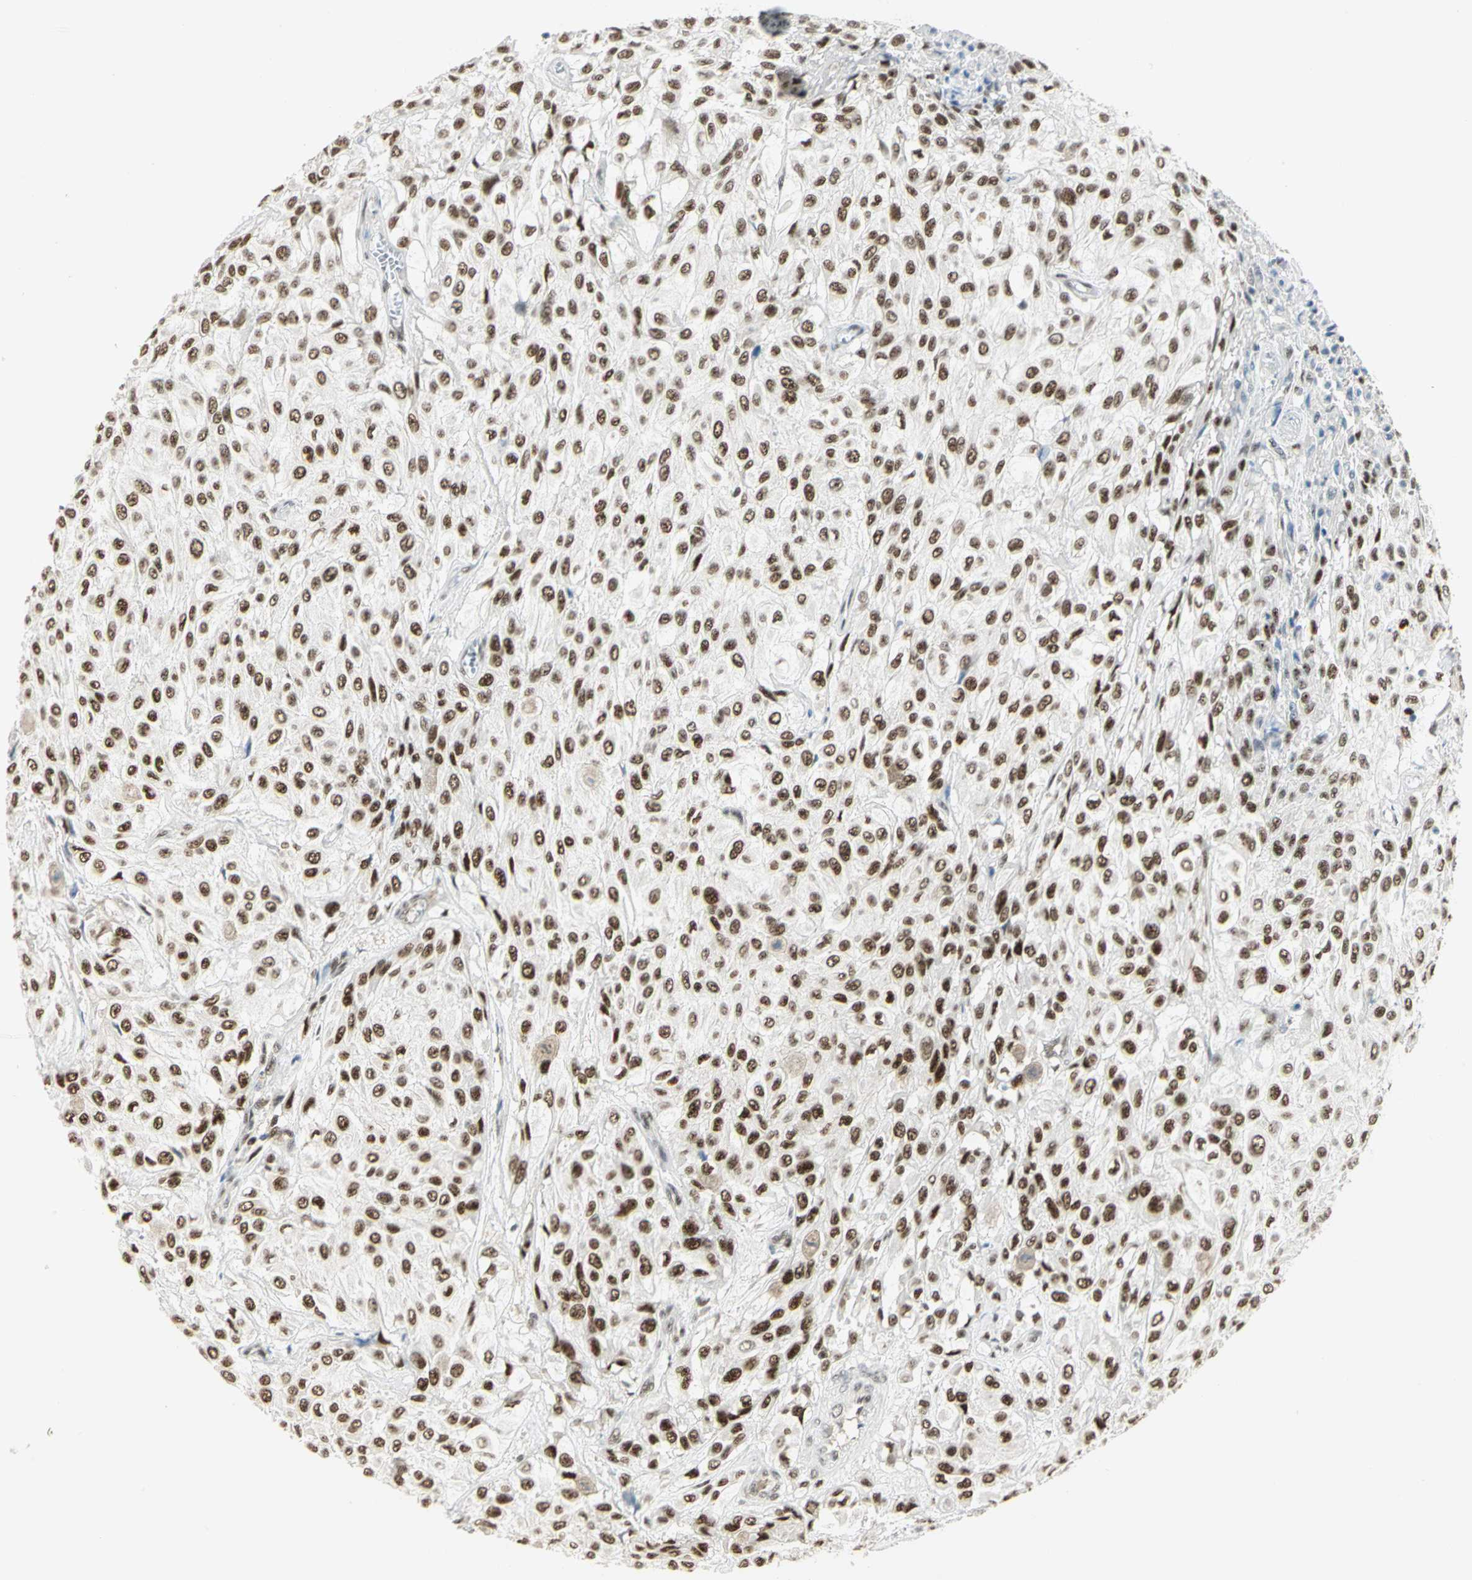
{"staining": {"intensity": "moderate", "quantity": ">75%", "location": "nuclear"}, "tissue": "urothelial cancer", "cell_type": "Tumor cells", "image_type": "cancer", "snomed": [{"axis": "morphology", "description": "Urothelial carcinoma, High grade"}, {"axis": "topography", "description": "Urinary bladder"}], "caption": "IHC photomicrograph of neoplastic tissue: human urothelial carcinoma (high-grade) stained using immunohistochemistry (IHC) shows medium levels of moderate protein expression localized specifically in the nuclear of tumor cells, appearing as a nuclear brown color.", "gene": "CCNT1", "patient": {"sex": "male", "age": 57}}